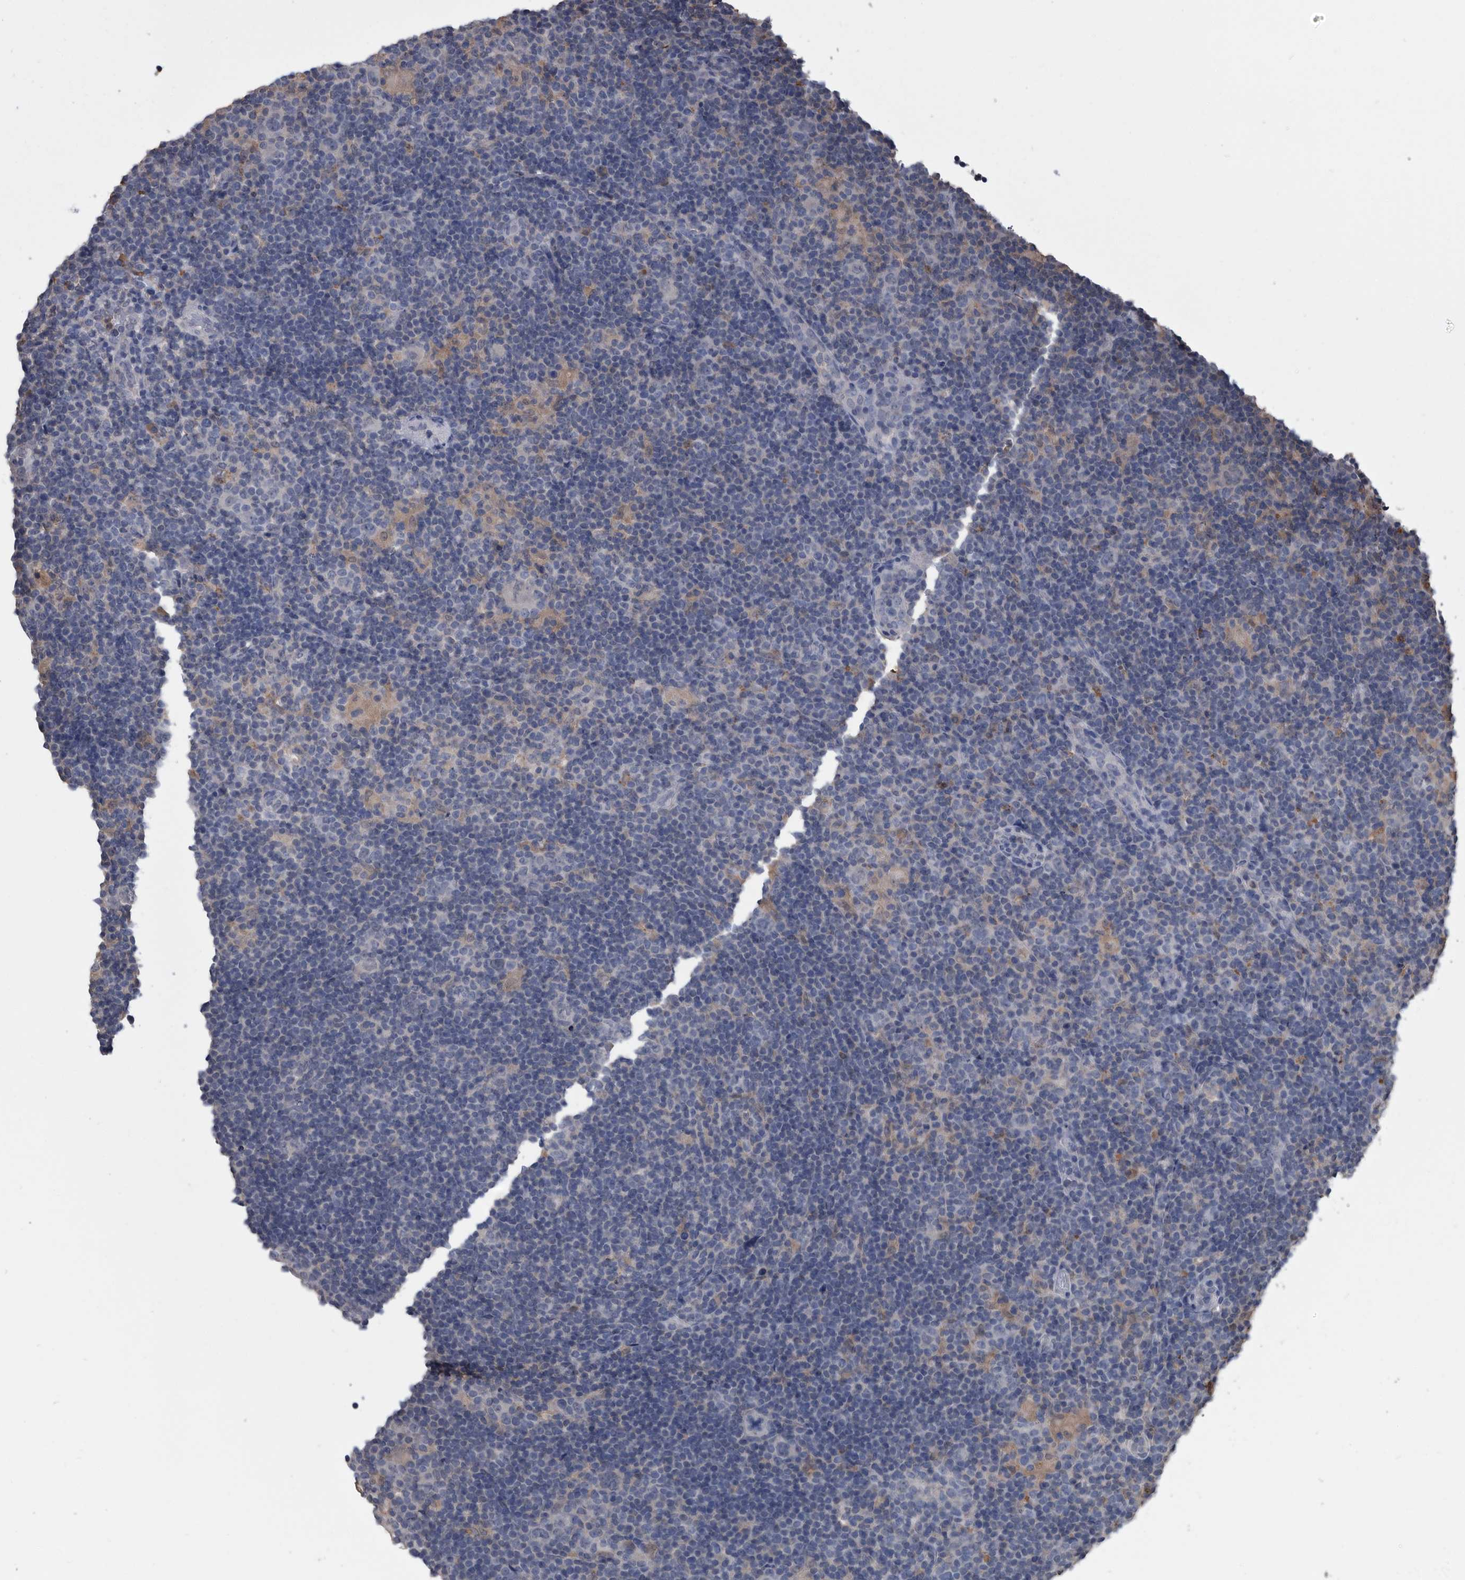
{"staining": {"intensity": "negative", "quantity": "none", "location": "none"}, "tissue": "lymphoma", "cell_type": "Tumor cells", "image_type": "cancer", "snomed": [{"axis": "morphology", "description": "Hodgkin's disease, NOS"}, {"axis": "topography", "description": "Lymph node"}], "caption": "This micrograph is of lymphoma stained with immunohistochemistry to label a protein in brown with the nuclei are counter-stained blue. There is no positivity in tumor cells.", "gene": "PDXK", "patient": {"sex": "female", "age": 57}}